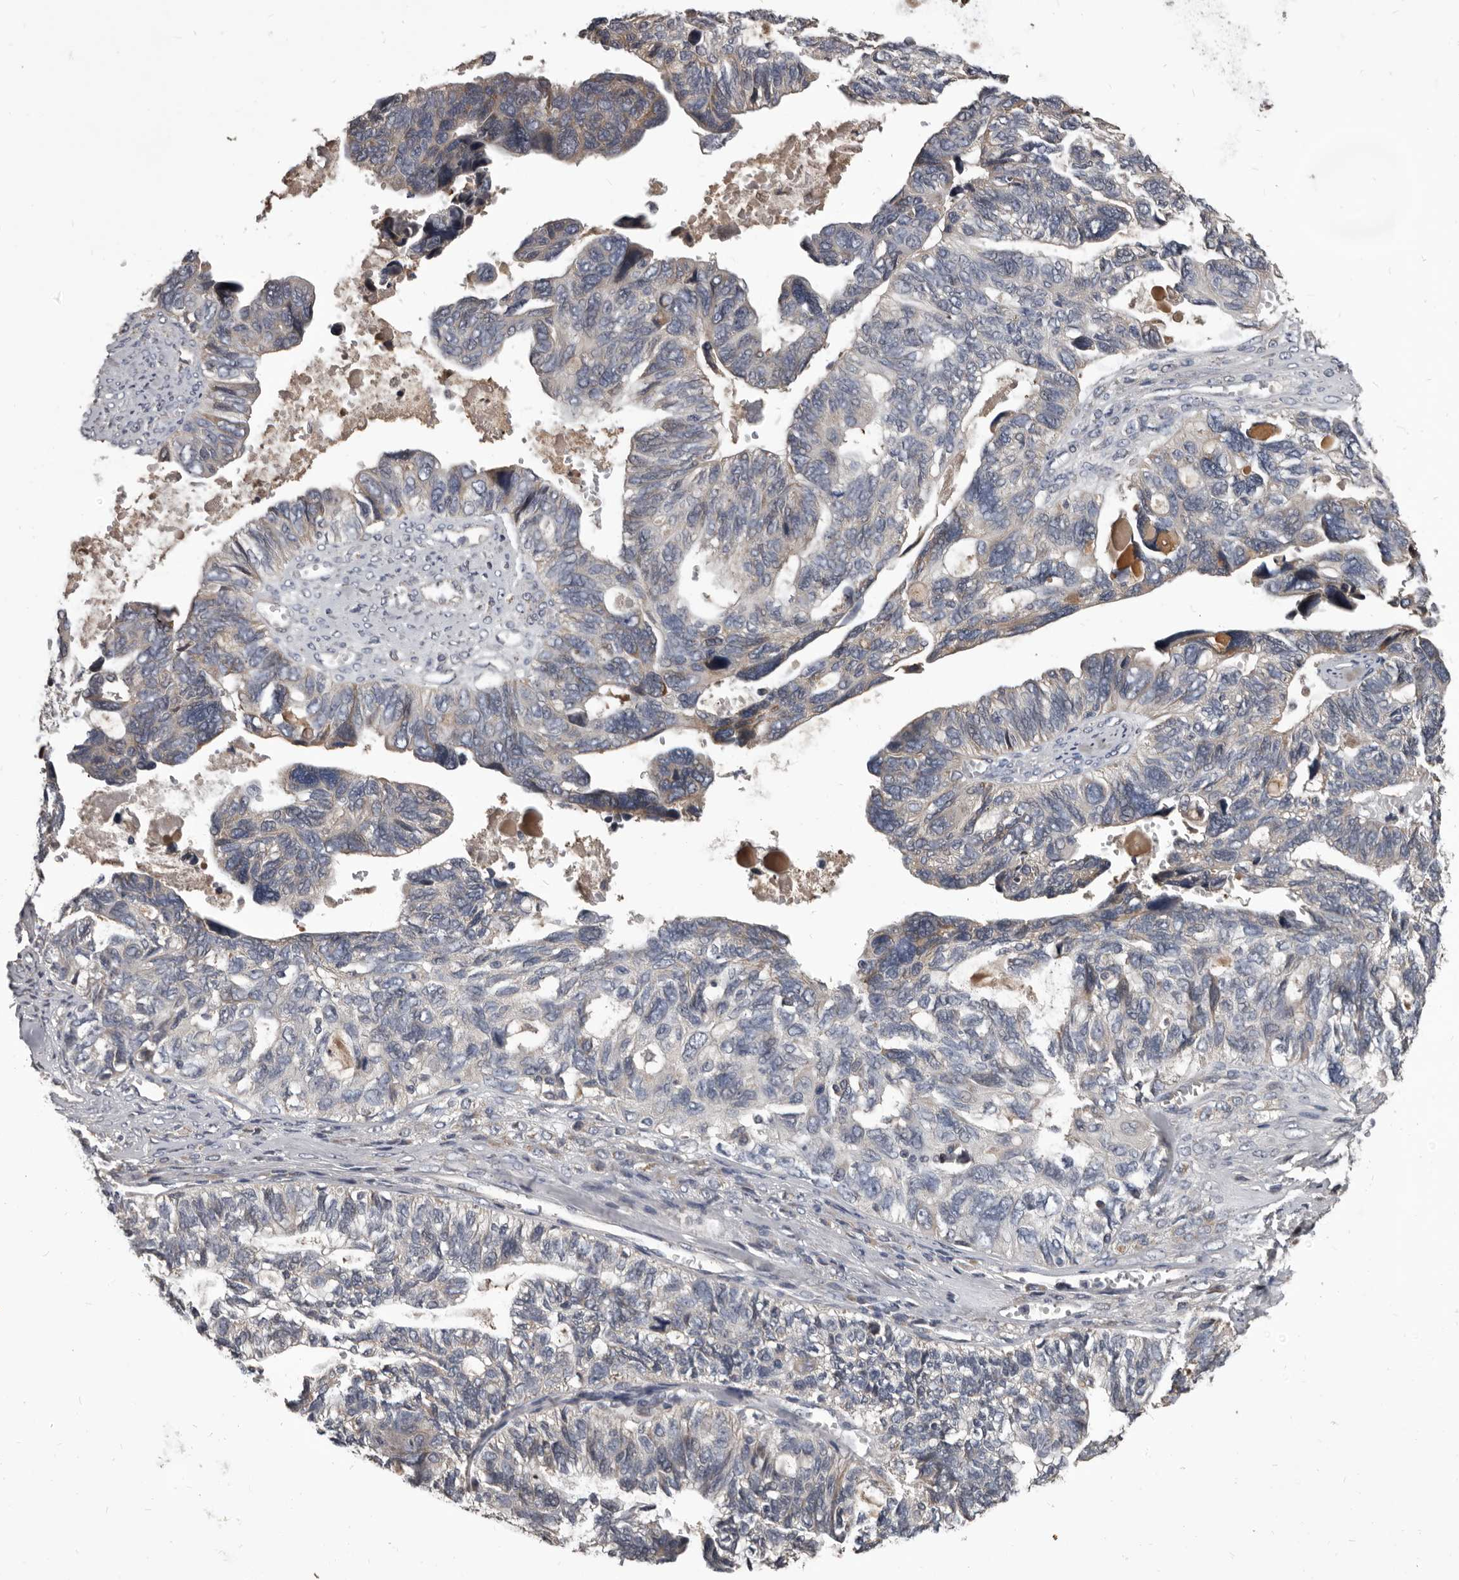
{"staining": {"intensity": "weak", "quantity": "<25%", "location": "cytoplasmic/membranous"}, "tissue": "ovarian cancer", "cell_type": "Tumor cells", "image_type": "cancer", "snomed": [{"axis": "morphology", "description": "Cystadenocarcinoma, serous, NOS"}, {"axis": "topography", "description": "Ovary"}], "caption": "Immunohistochemical staining of serous cystadenocarcinoma (ovarian) demonstrates no significant positivity in tumor cells. (DAB (3,3'-diaminobenzidine) immunohistochemistry (IHC), high magnification).", "gene": "ALDH5A1", "patient": {"sex": "female", "age": 79}}